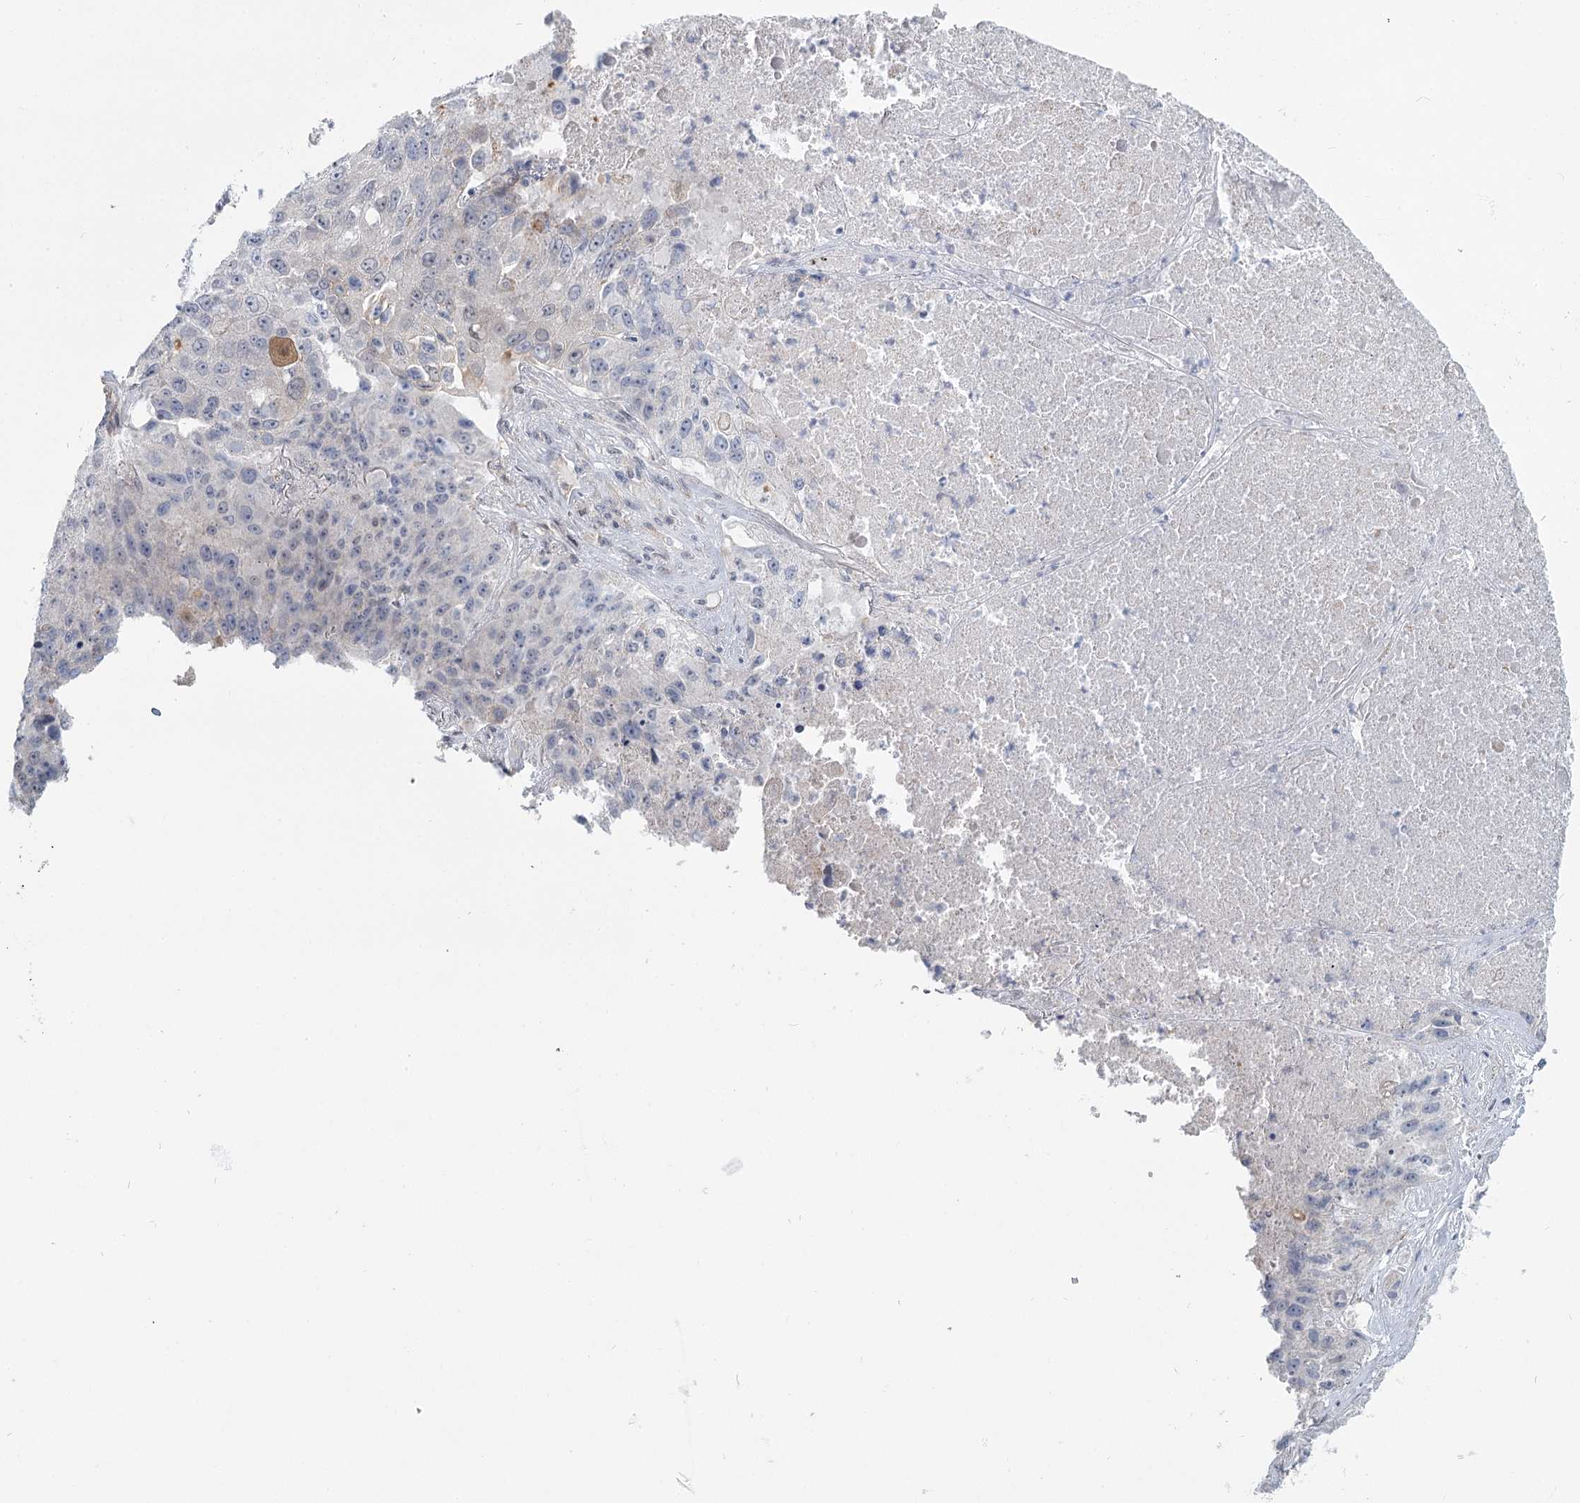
{"staining": {"intensity": "negative", "quantity": "none", "location": "none"}, "tissue": "lung cancer", "cell_type": "Tumor cells", "image_type": "cancer", "snomed": [{"axis": "morphology", "description": "Squamous cell carcinoma, NOS"}, {"axis": "topography", "description": "Lung"}], "caption": "This is an IHC histopathology image of lung squamous cell carcinoma. There is no positivity in tumor cells.", "gene": "USP11", "patient": {"sex": "male", "age": 61}}